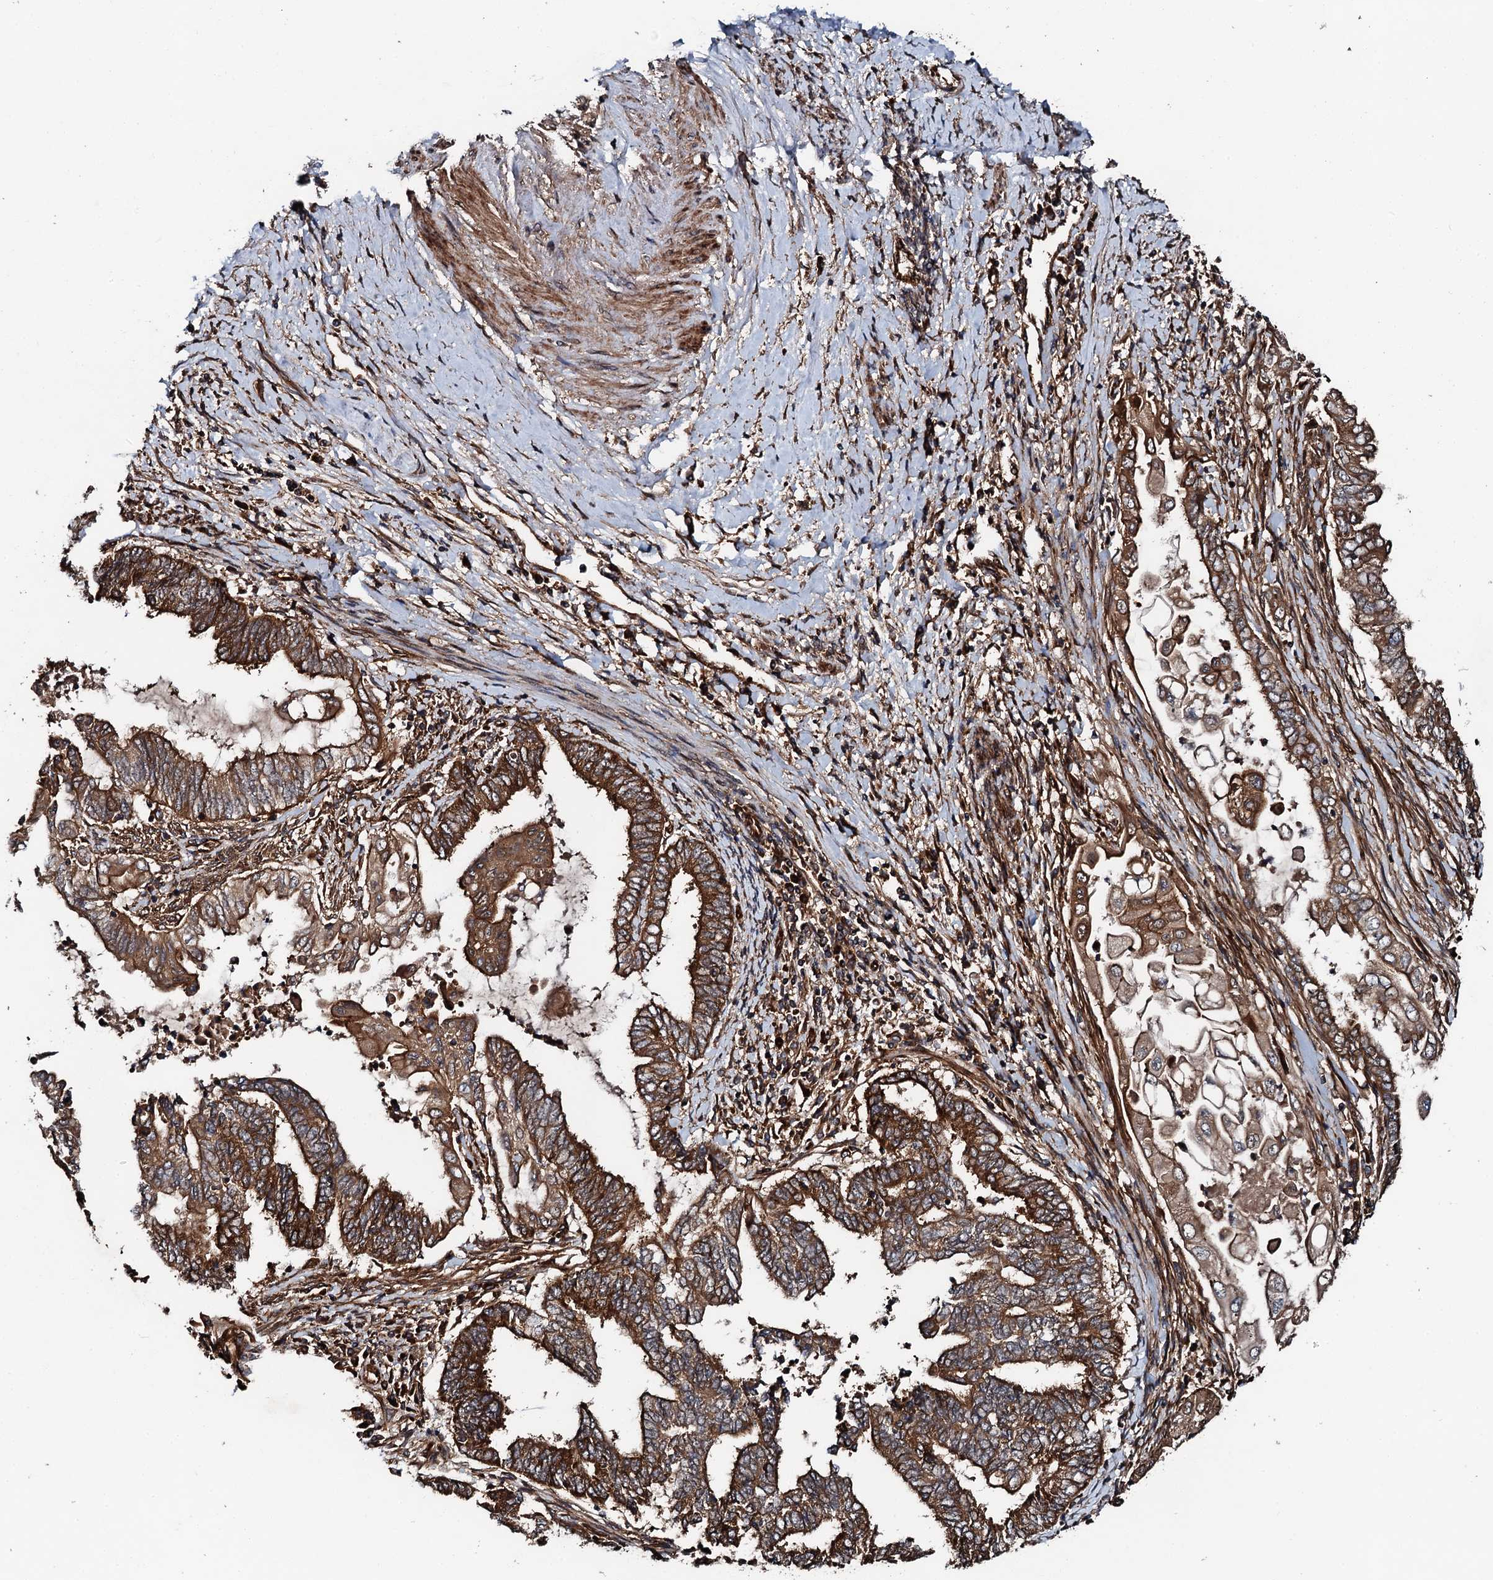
{"staining": {"intensity": "strong", "quantity": ">75%", "location": "cytoplasmic/membranous"}, "tissue": "endometrial cancer", "cell_type": "Tumor cells", "image_type": "cancer", "snomed": [{"axis": "morphology", "description": "Adenocarcinoma, NOS"}, {"axis": "topography", "description": "Uterus"}, {"axis": "topography", "description": "Endometrium"}], "caption": "Immunohistochemical staining of human endometrial adenocarcinoma displays high levels of strong cytoplasmic/membranous expression in about >75% of tumor cells.", "gene": "FLYWCH1", "patient": {"sex": "female", "age": 70}}